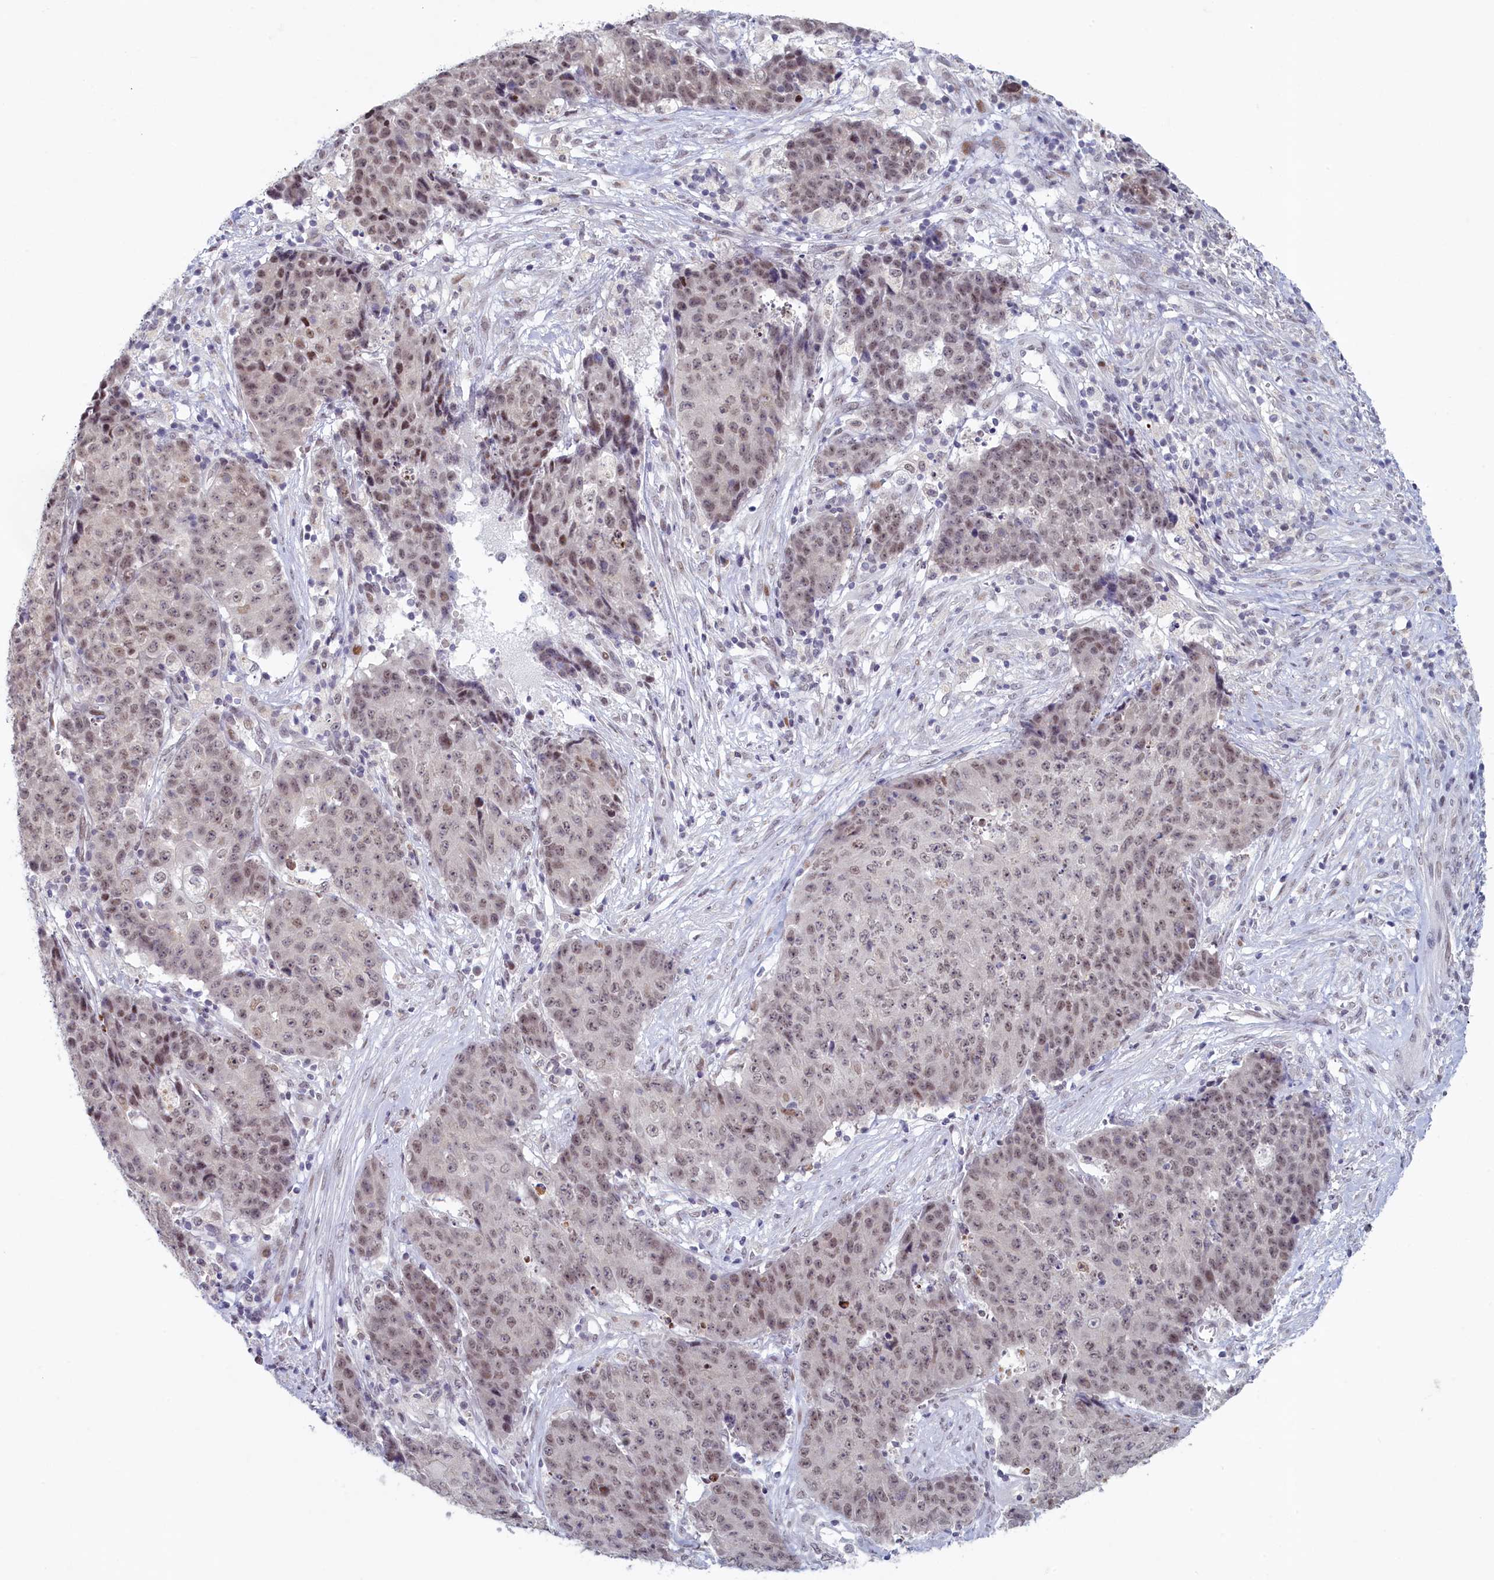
{"staining": {"intensity": "weak", "quantity": "<25%", "location": "nuclear"}, "tissue": "ovarian cancer", "cell_type": "Tumor cells", "image_type": "cancer", "snomed": [{"axis": "morphology", "description": "Carcinoma, endometroid"}, {"axis": "topography", "description": "Ovary"}], "caption": "Endometroid carcinoma (ovarian) was stained to show a protein in brown. There is no significant staining in tumor cells. (DAB (3,3'-diaminobenzidine) IHC visualized using brightfield microscopy, high magnification).", "gene": "ATF7IP2", "patient": {"sex": "female", "age": 42}}